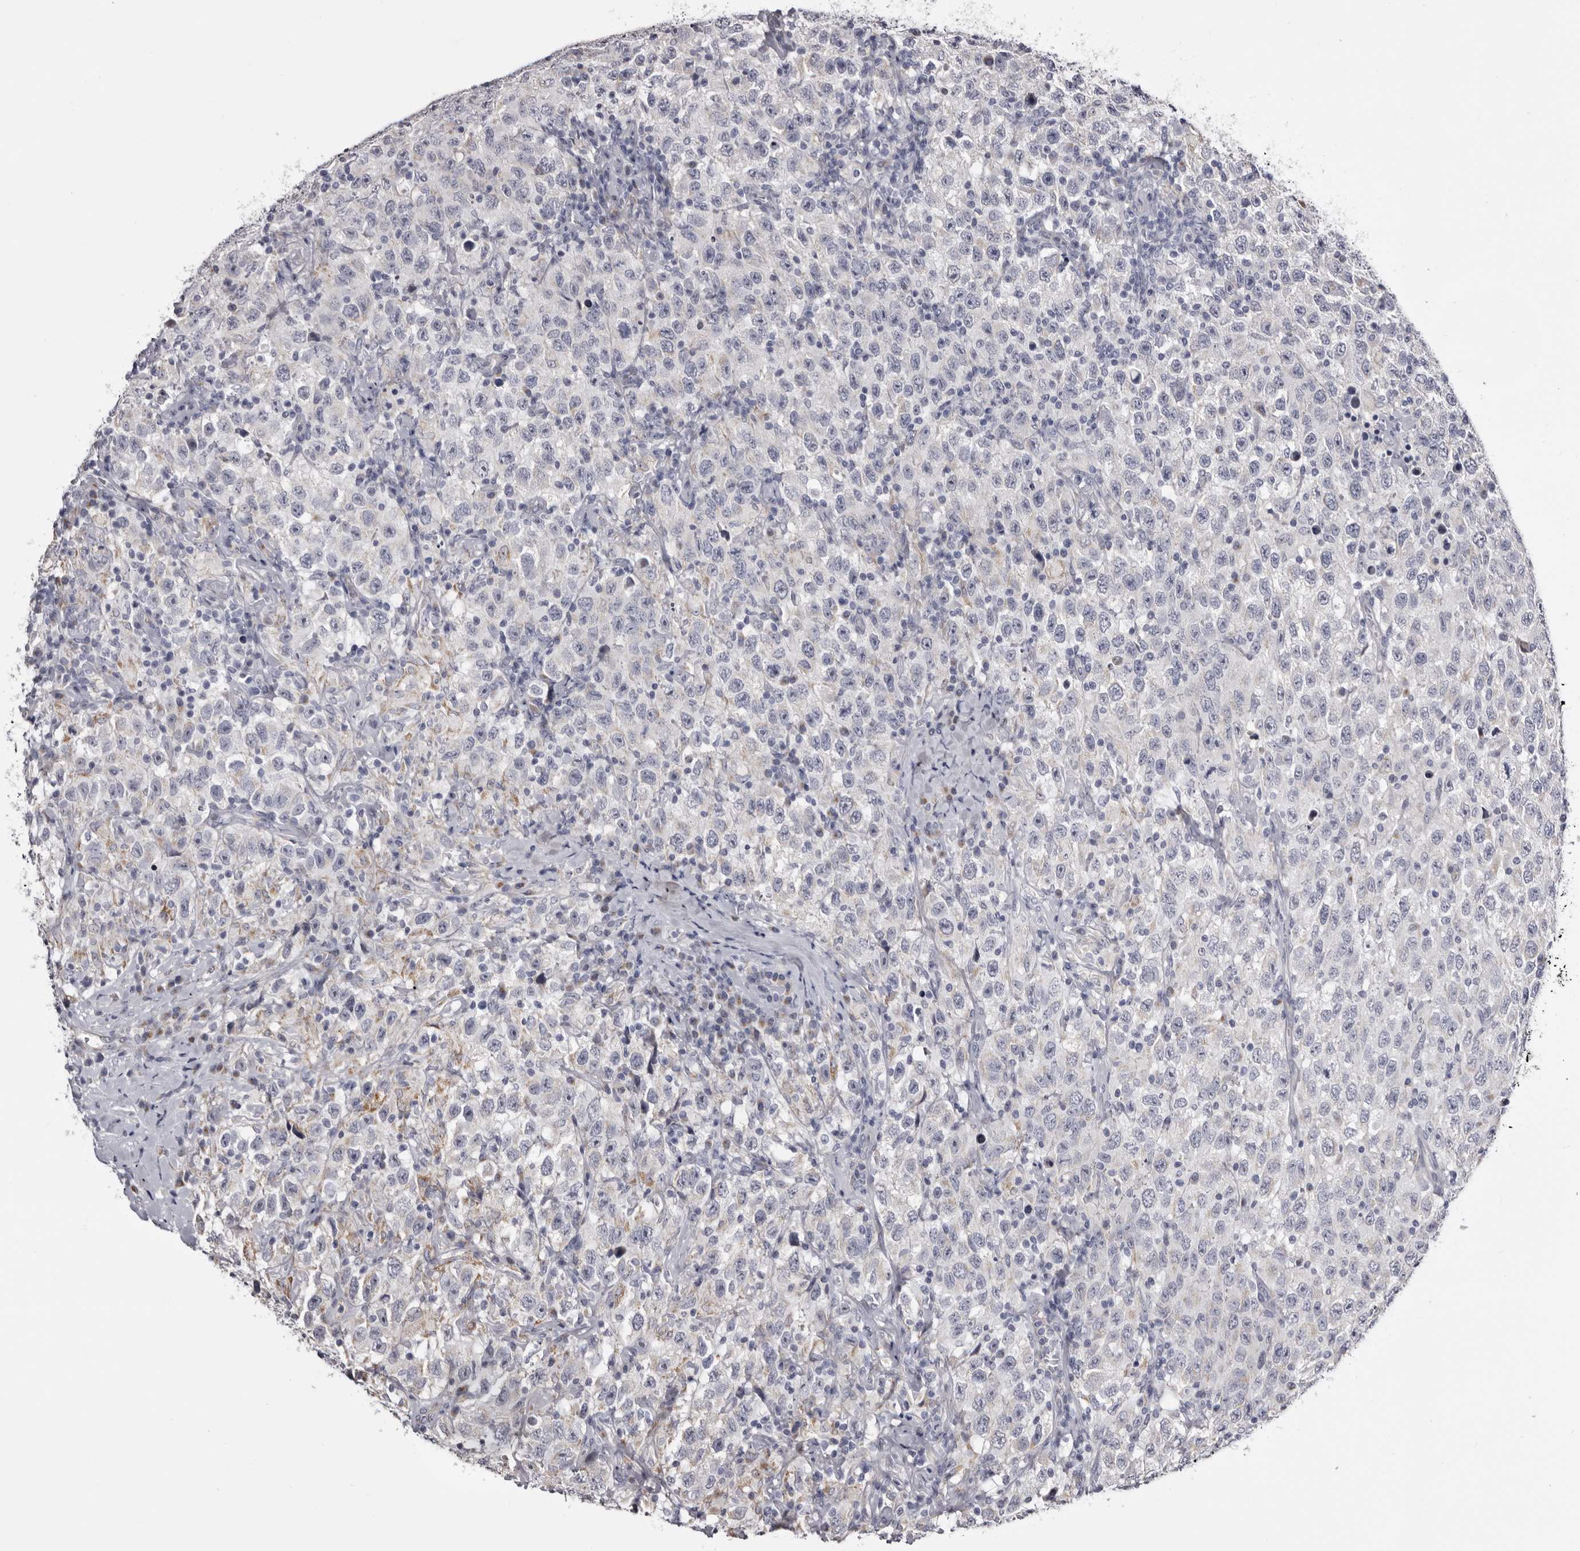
{"staining": {"intensity": "negative", "quantity": "none", "location": "none"}, "tissue": "testis cancer", "cell_type": "Tumor cells", "image_type": "cancer", "snomed": [{"axis": "morphology", "description": "Seminoma, NOS"}, {"axis": "topography", "description": "Testis"}], "caption": "High power microscopy micrograph of an immunohistochemistry photomicrograph of testis cancer, revealing no significant staining in tumor cells.", "gene": "CASQ1", "patient": {"sex": "male", "age": 41}}